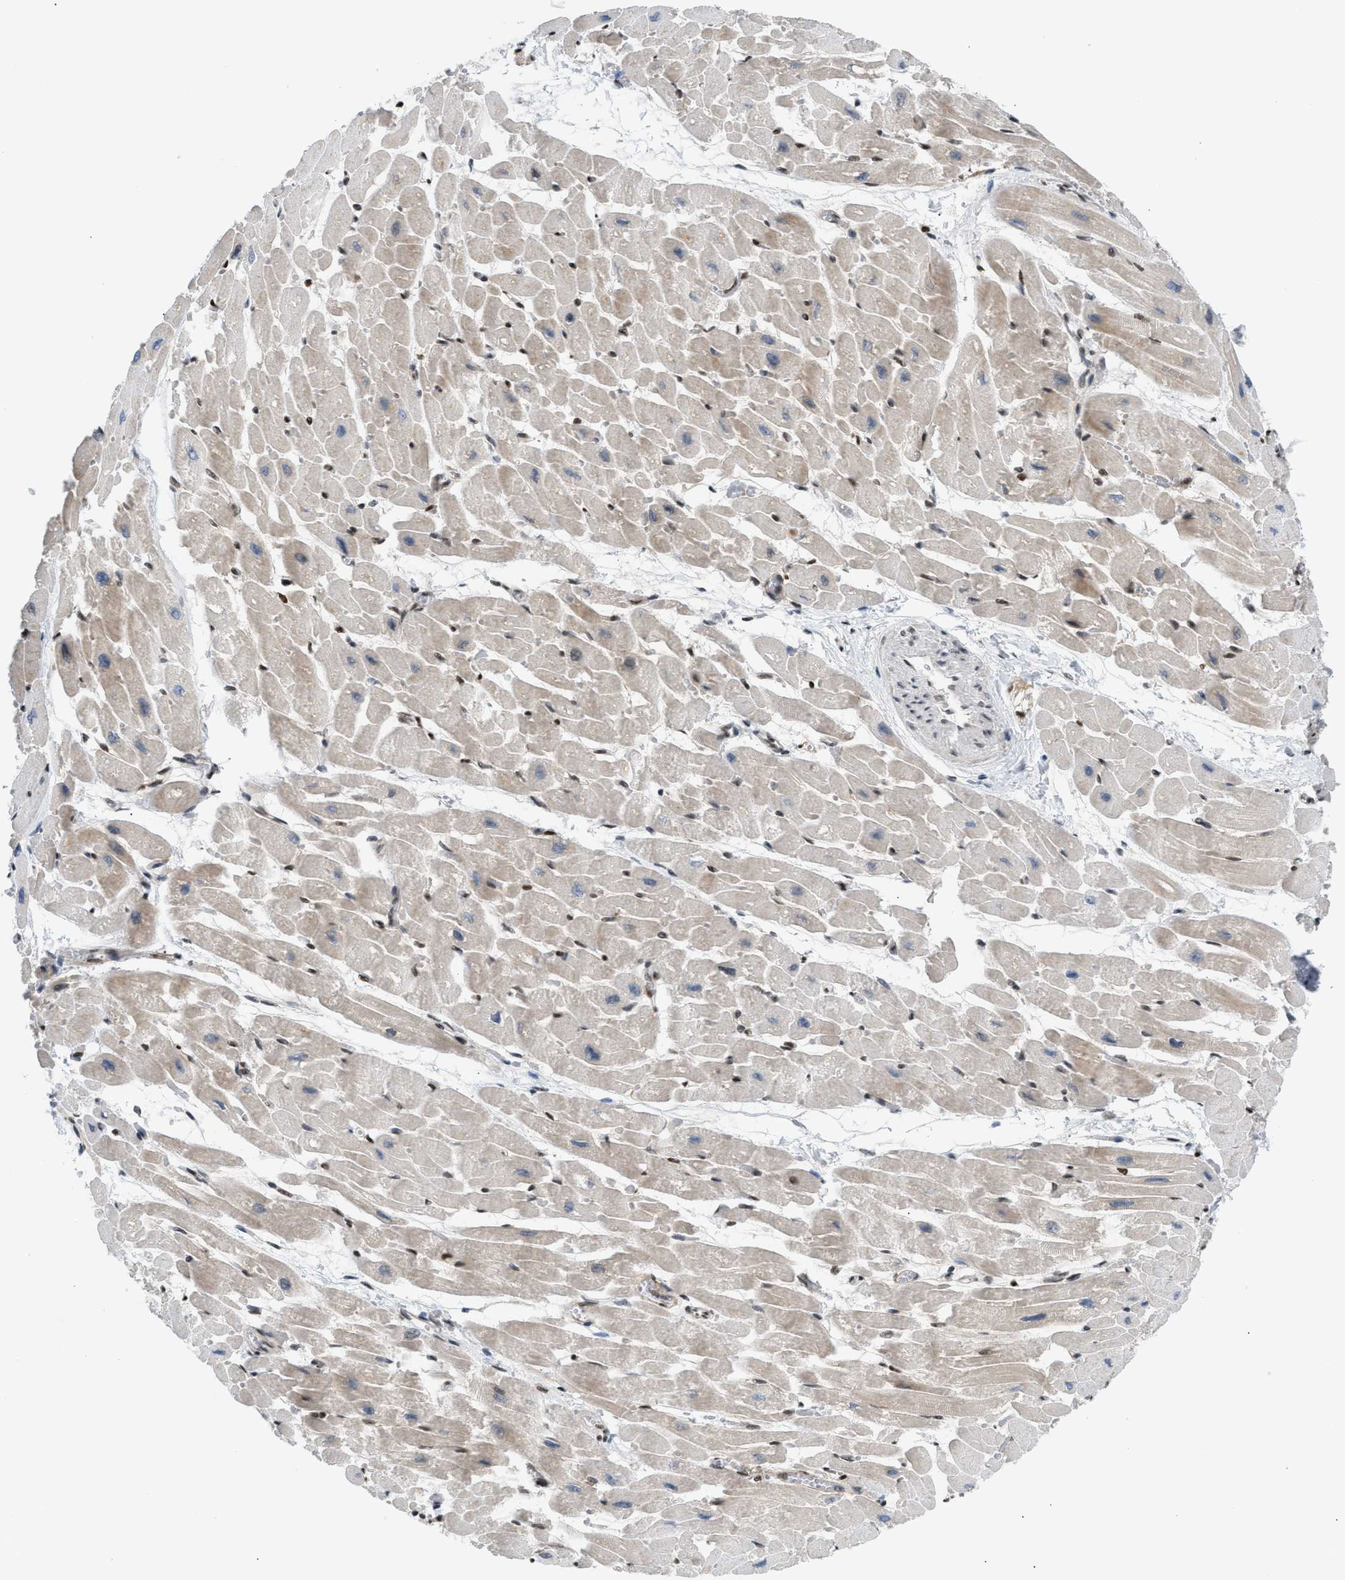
{"staining": {"intensity": "moderate", "quantity": "25%-75%", "location": "cytoplasmic/membranous"}, "tissue": "heart muscle", "cell_type": "Cardiomyocytes", "image_type": "normal", "snomed": [{"axis": "morphology", "description": "Normal tissue, NOS"}, {"axis": "topography", "description": "Heart"}], "caption": "Unremarkable heart muscle was stained to show a protein in brown. There is medium levels of moderate cytoplasmic/membranous staining in about 25%-75% of cardiomyocytes.", "gene": "NPS", "patient": {"sex": "male", "age": 45}}